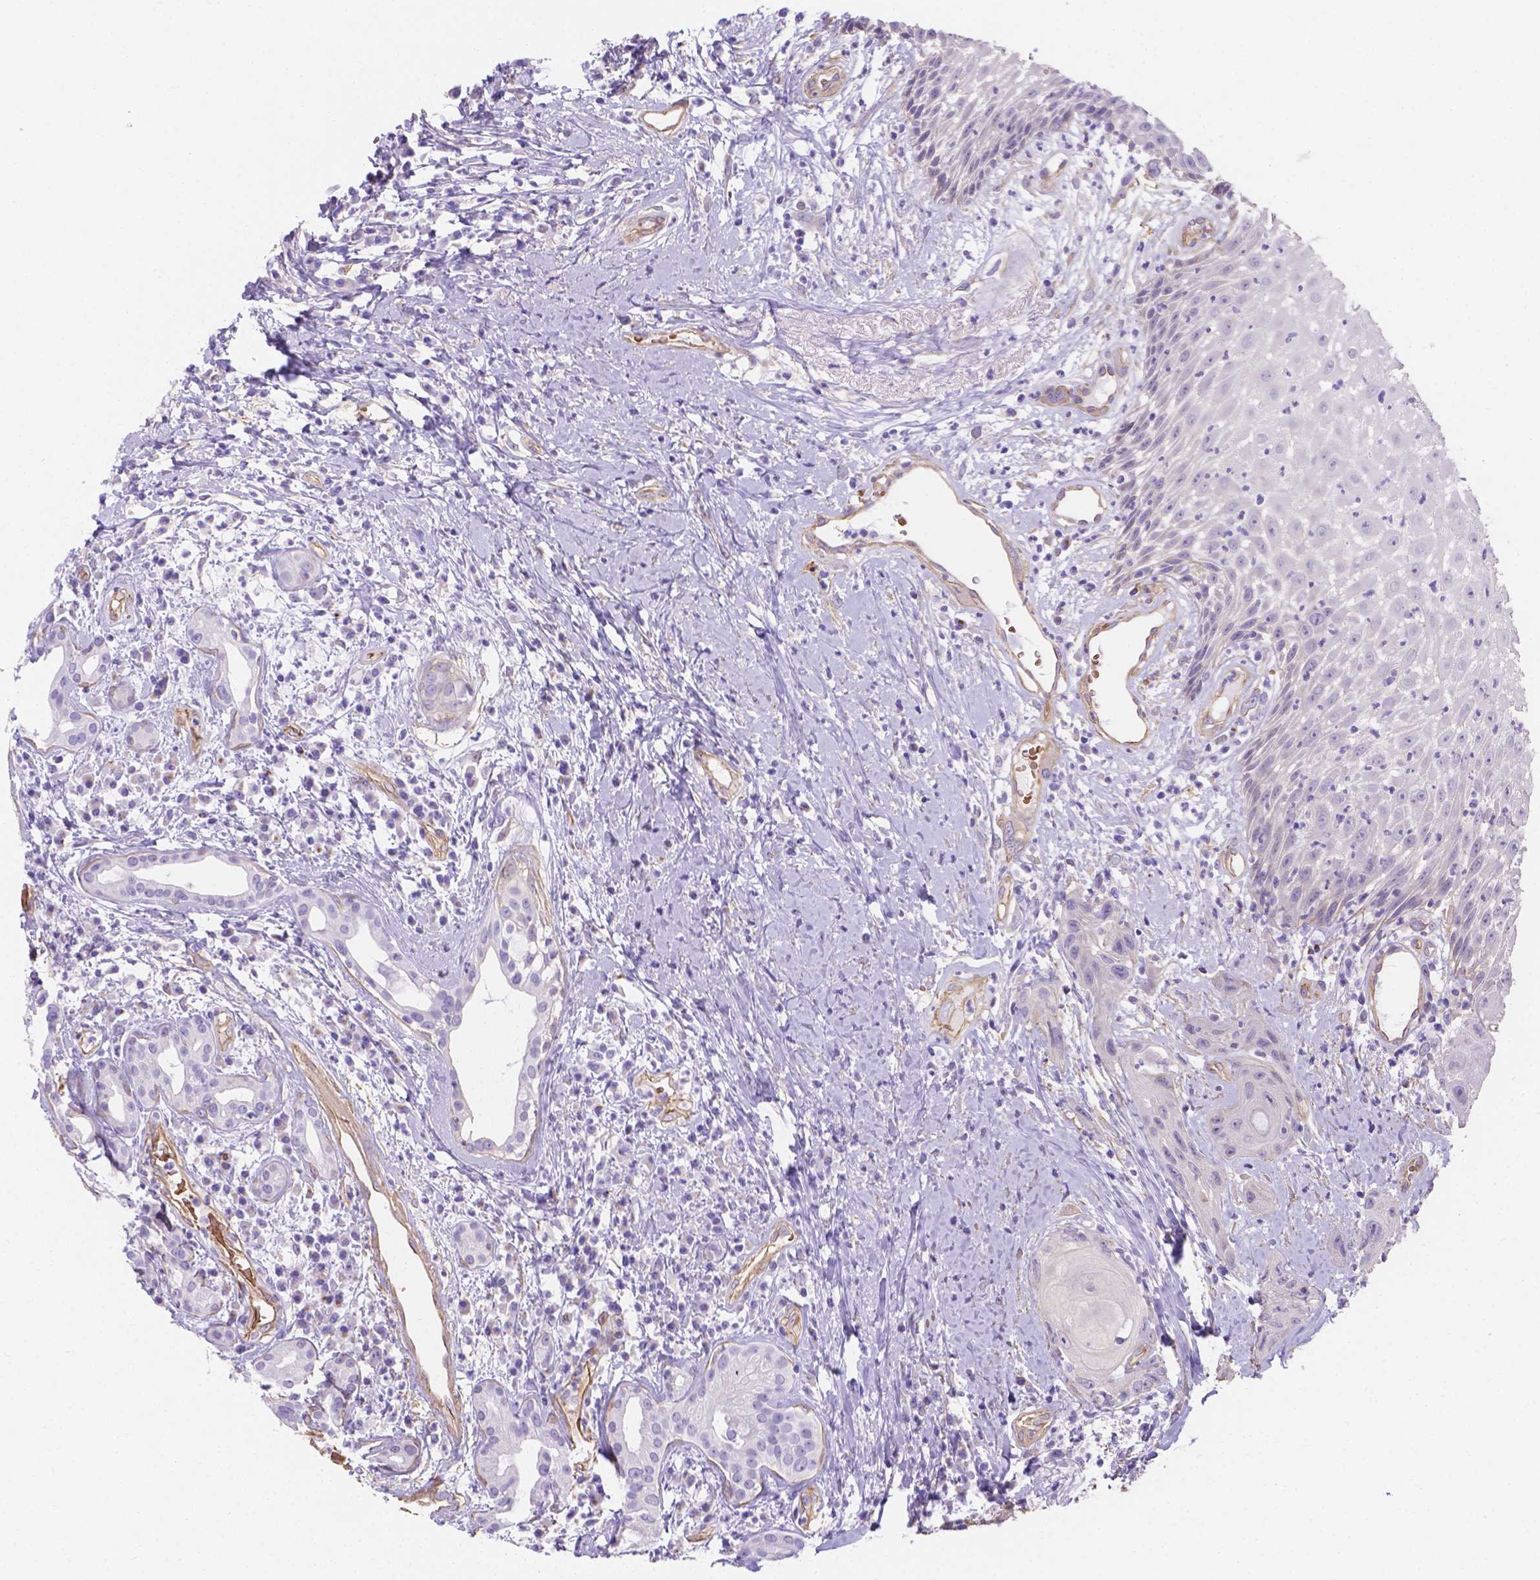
{"staining": {"intensity": "negative", "quantity": "none", "location": "none"}, "tissue": "head and neck cancer", "cell_type": "Tumor cells", "image_type": "cancer", "snomed": [{"axis": "morphology", "description": "Squamous cell carcinoma, NOS"}, {"axis": "topography", "description": "Head-Neck"}], "caption": "This is an IHC image of head and neck cancer (squamous cell carcinoma). There is no positivity in tumor cells.", "gene": "SLC40A1", "patient": {"sex": "male", "age": 57}}